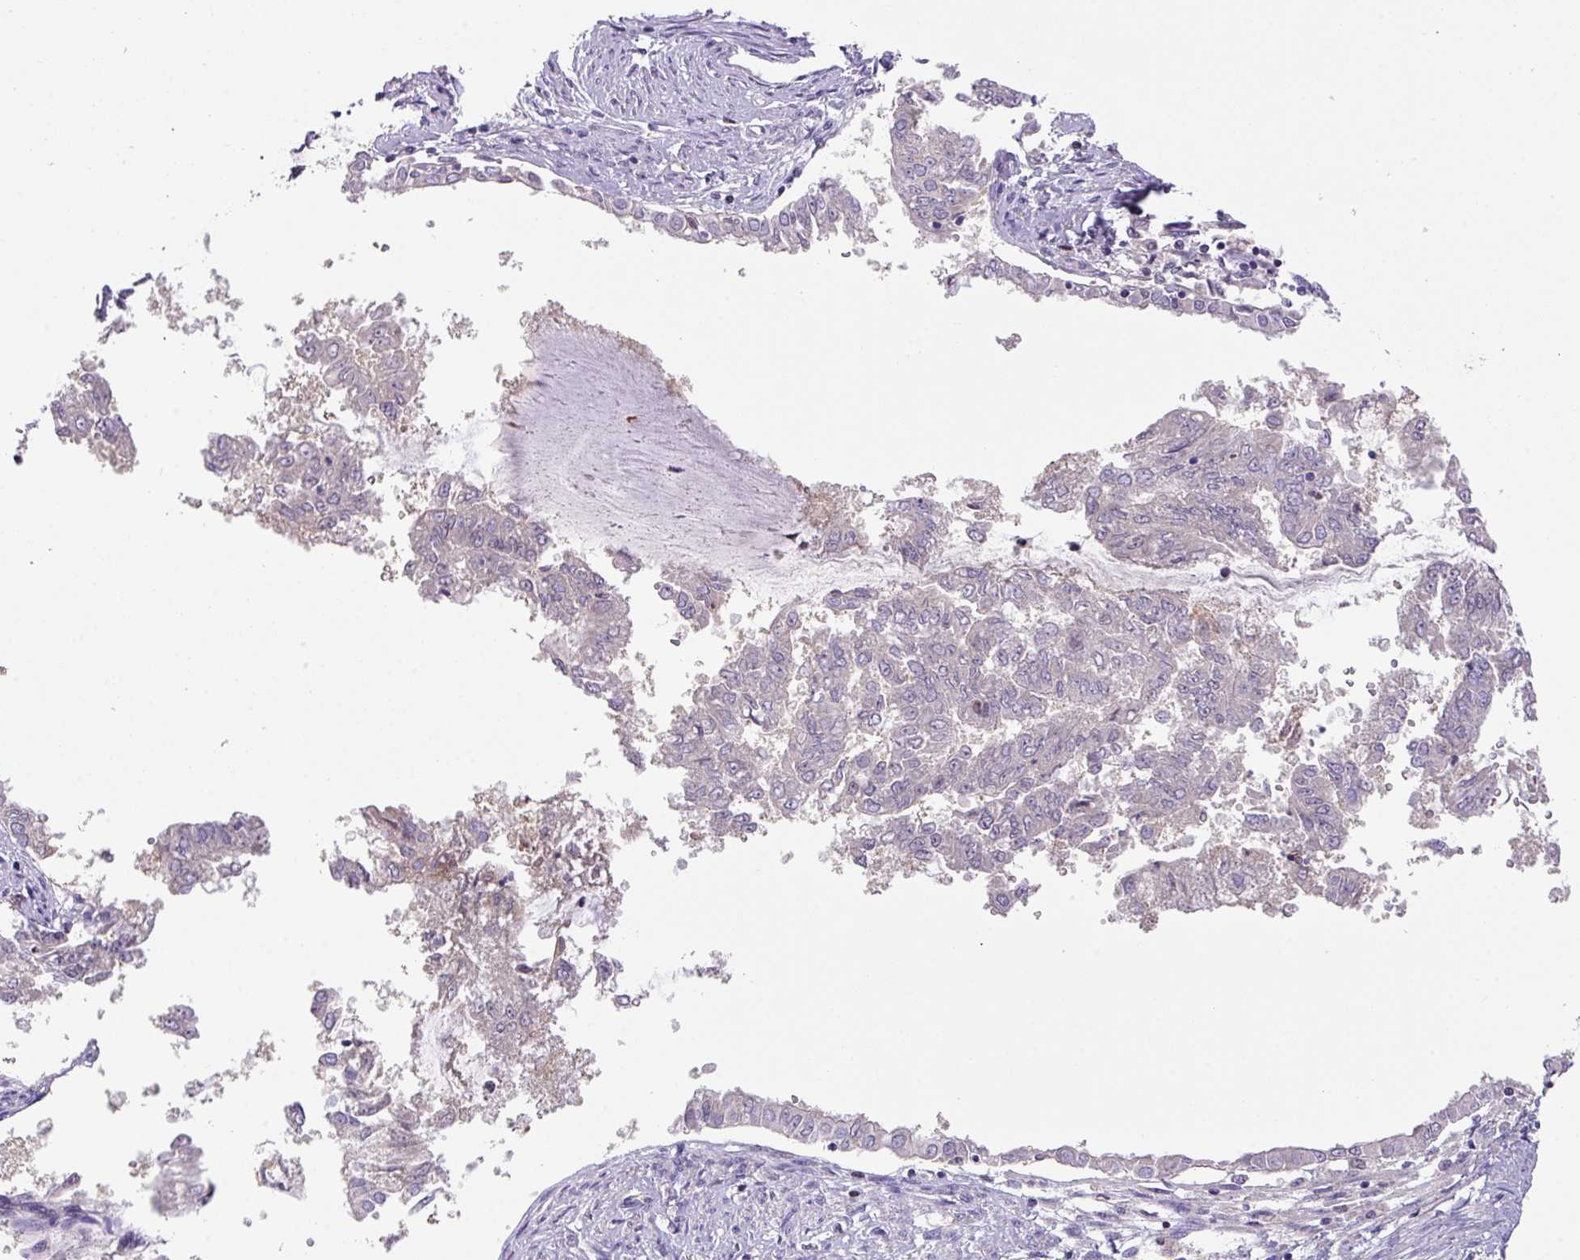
{"staining": {"intensity": "weak", "quantity": "<25%", "location": "cytoplasmic/membranous"}, "tissue": "endometrial cancer", "cell_type": "Tumor cells", "image_type": "cancer", "snomed": [{"axis": "morphology", "description": "Adenocarcinoma, NOS"}, {"axis": "topography", "description": "Endometrium"}], "caption": "There is no significant staining in tumor cells of endometrial cancer.", "gene": "ZNF394", "patient": {"sex": "female", "age": 76}}